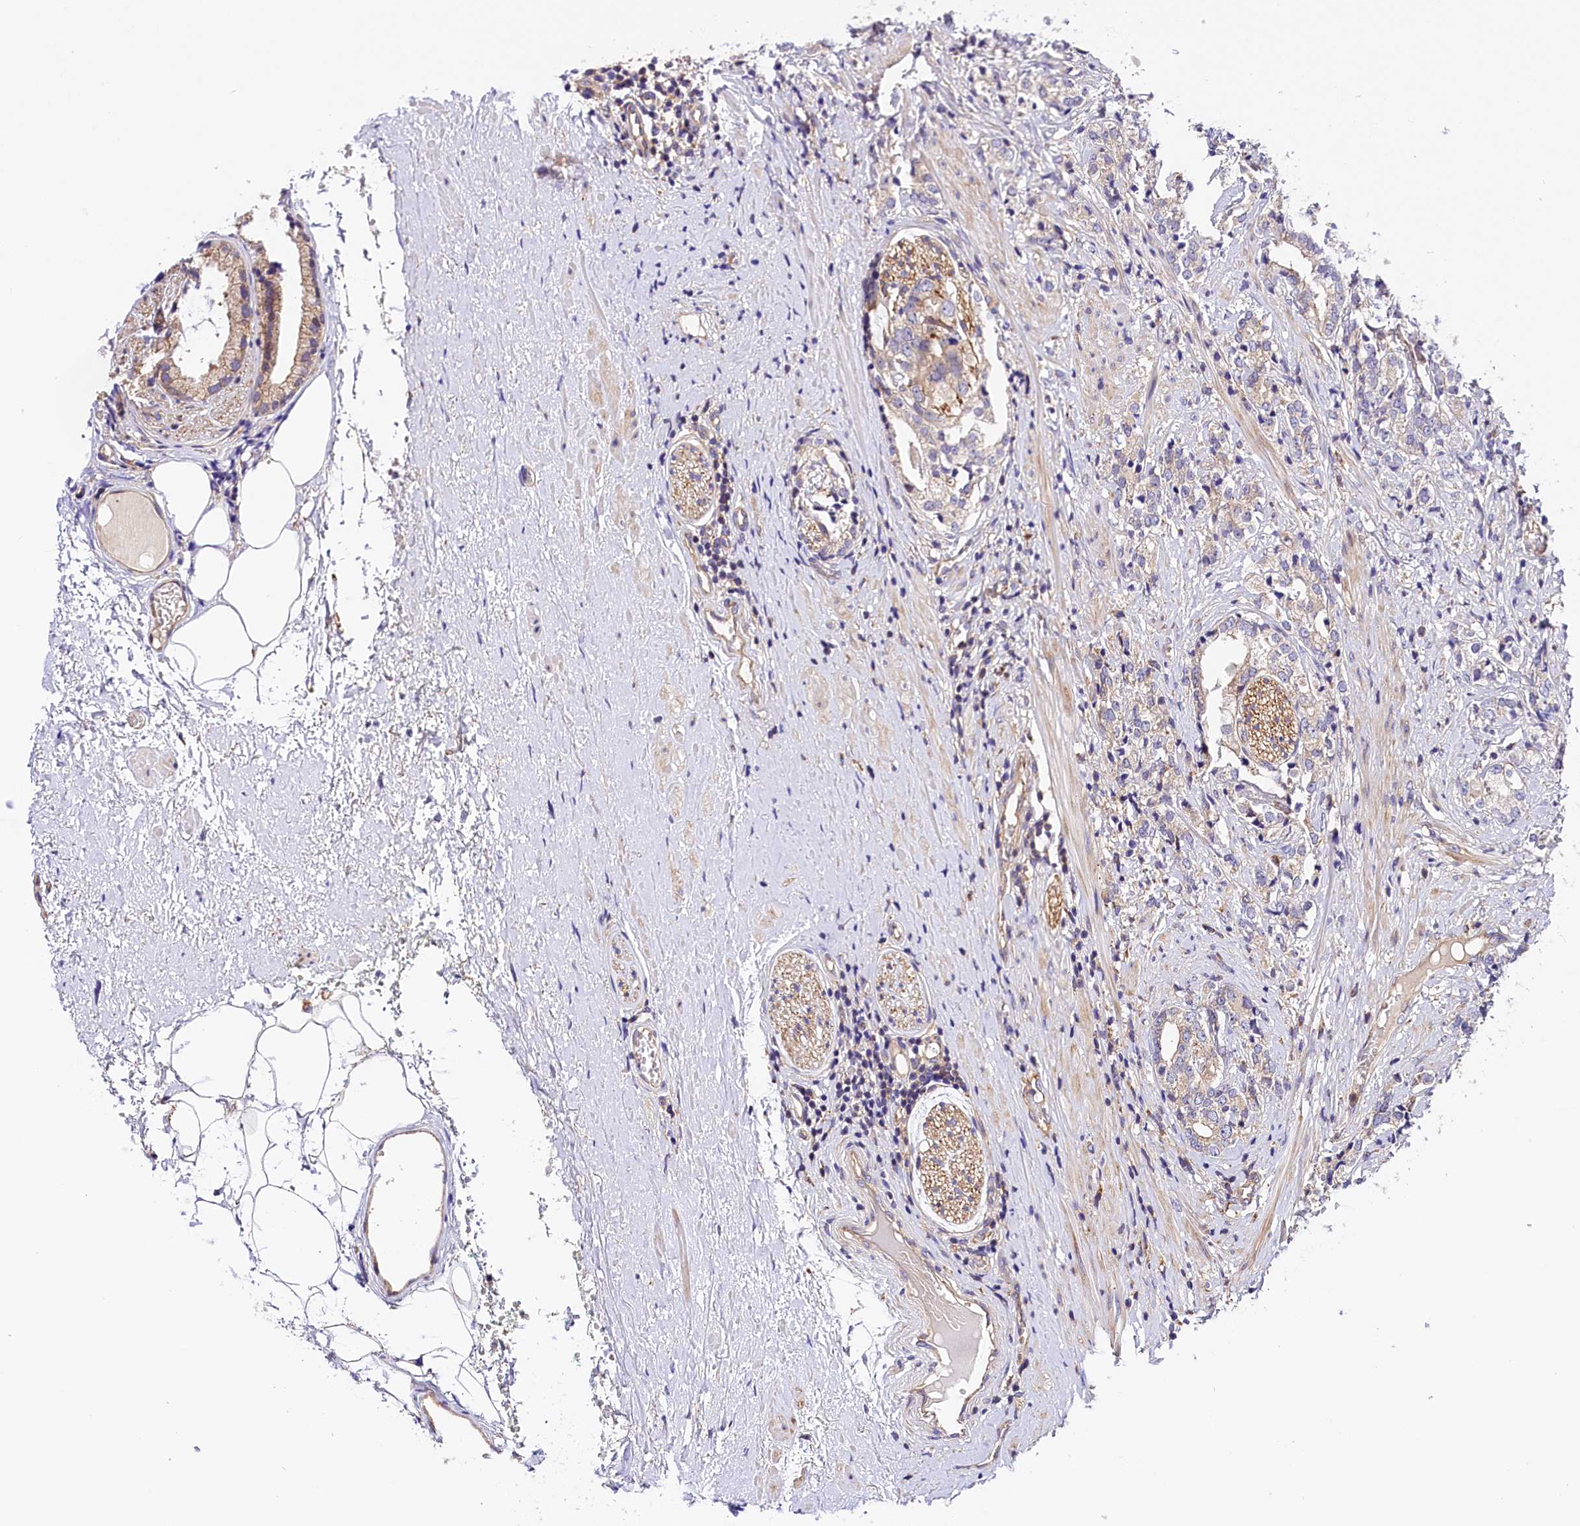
{"staining": {"intensity": "negative", "quantity": "none", "location": "none"}, "tissue": "prostate cancer", "cell_type": "Tumor cells", "image_type": "cancer", "snomed": [{"axis": "morphology", "description": "Adenocarcinoma, High grade"}, {"axis": "topography", "description": "Prostate"}], "caption": "This is an IHC histopathology image of human high-grade adenocarcinoma (prostate). There is no expression in tumor cells.", "gene": "ARMC6", "patient": {"sex": "male", "age": 69}}